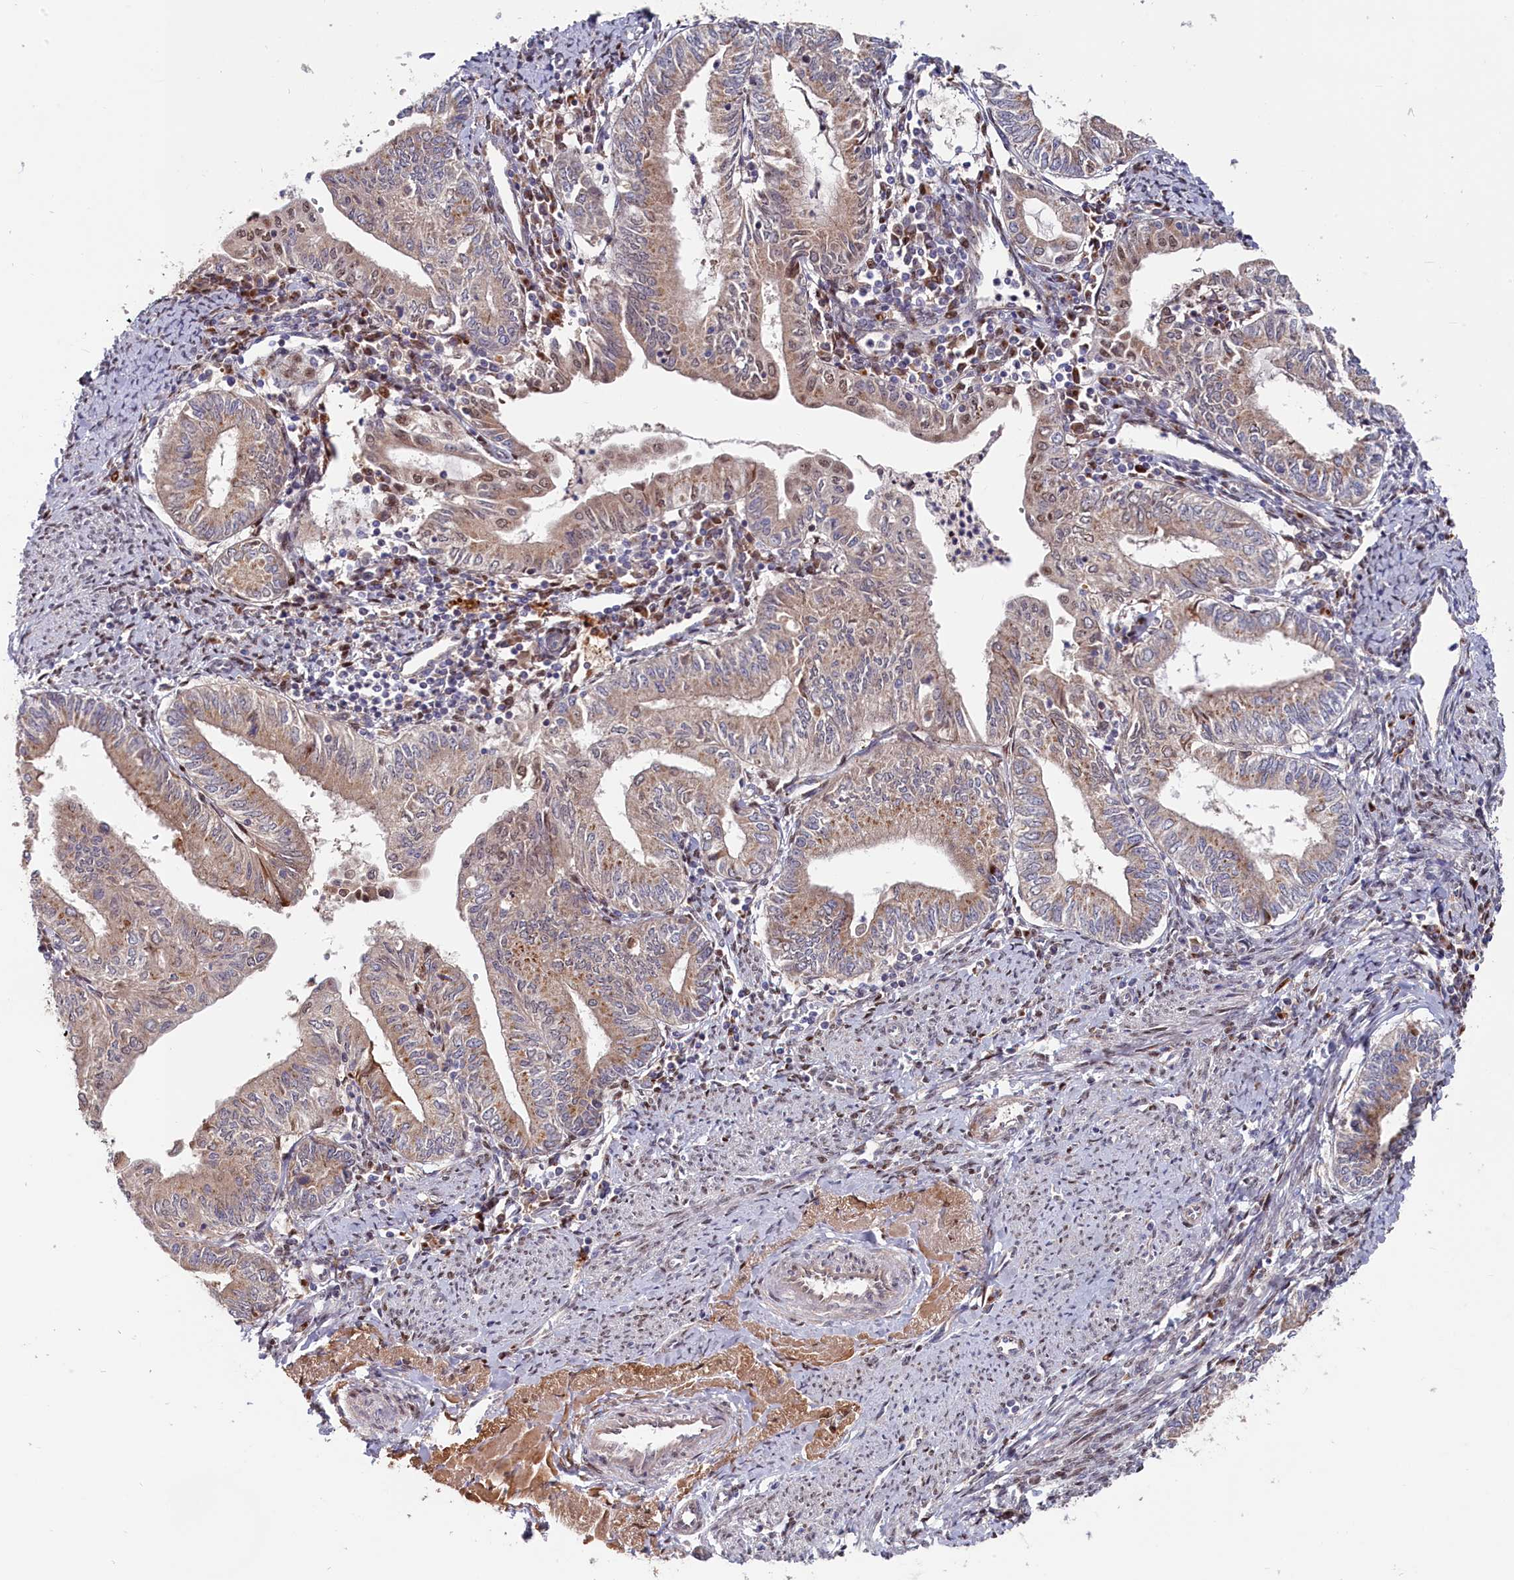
{"staining": {"intensity": "weak", "quantity": "25%-75%", "location": "cytoplasmic/membranous"}, "tissue": "endometrial cancer", "cell_type": "Tumor cells", "image_type": "cancer", "snomed": [{"axis": "morphology", "description": "Adenocarcinoma, NOS"}, {"axis": "topography", "description": "Endometrium"}], "caption": "Protein expression analysis of endometrial adenocarcinoma displays weak cytoplasmic/membranous positivity in approximately 25%-75% of tumor cells.", "gene": "CHST12", "patient": {"sex": "female", "age": 66}}